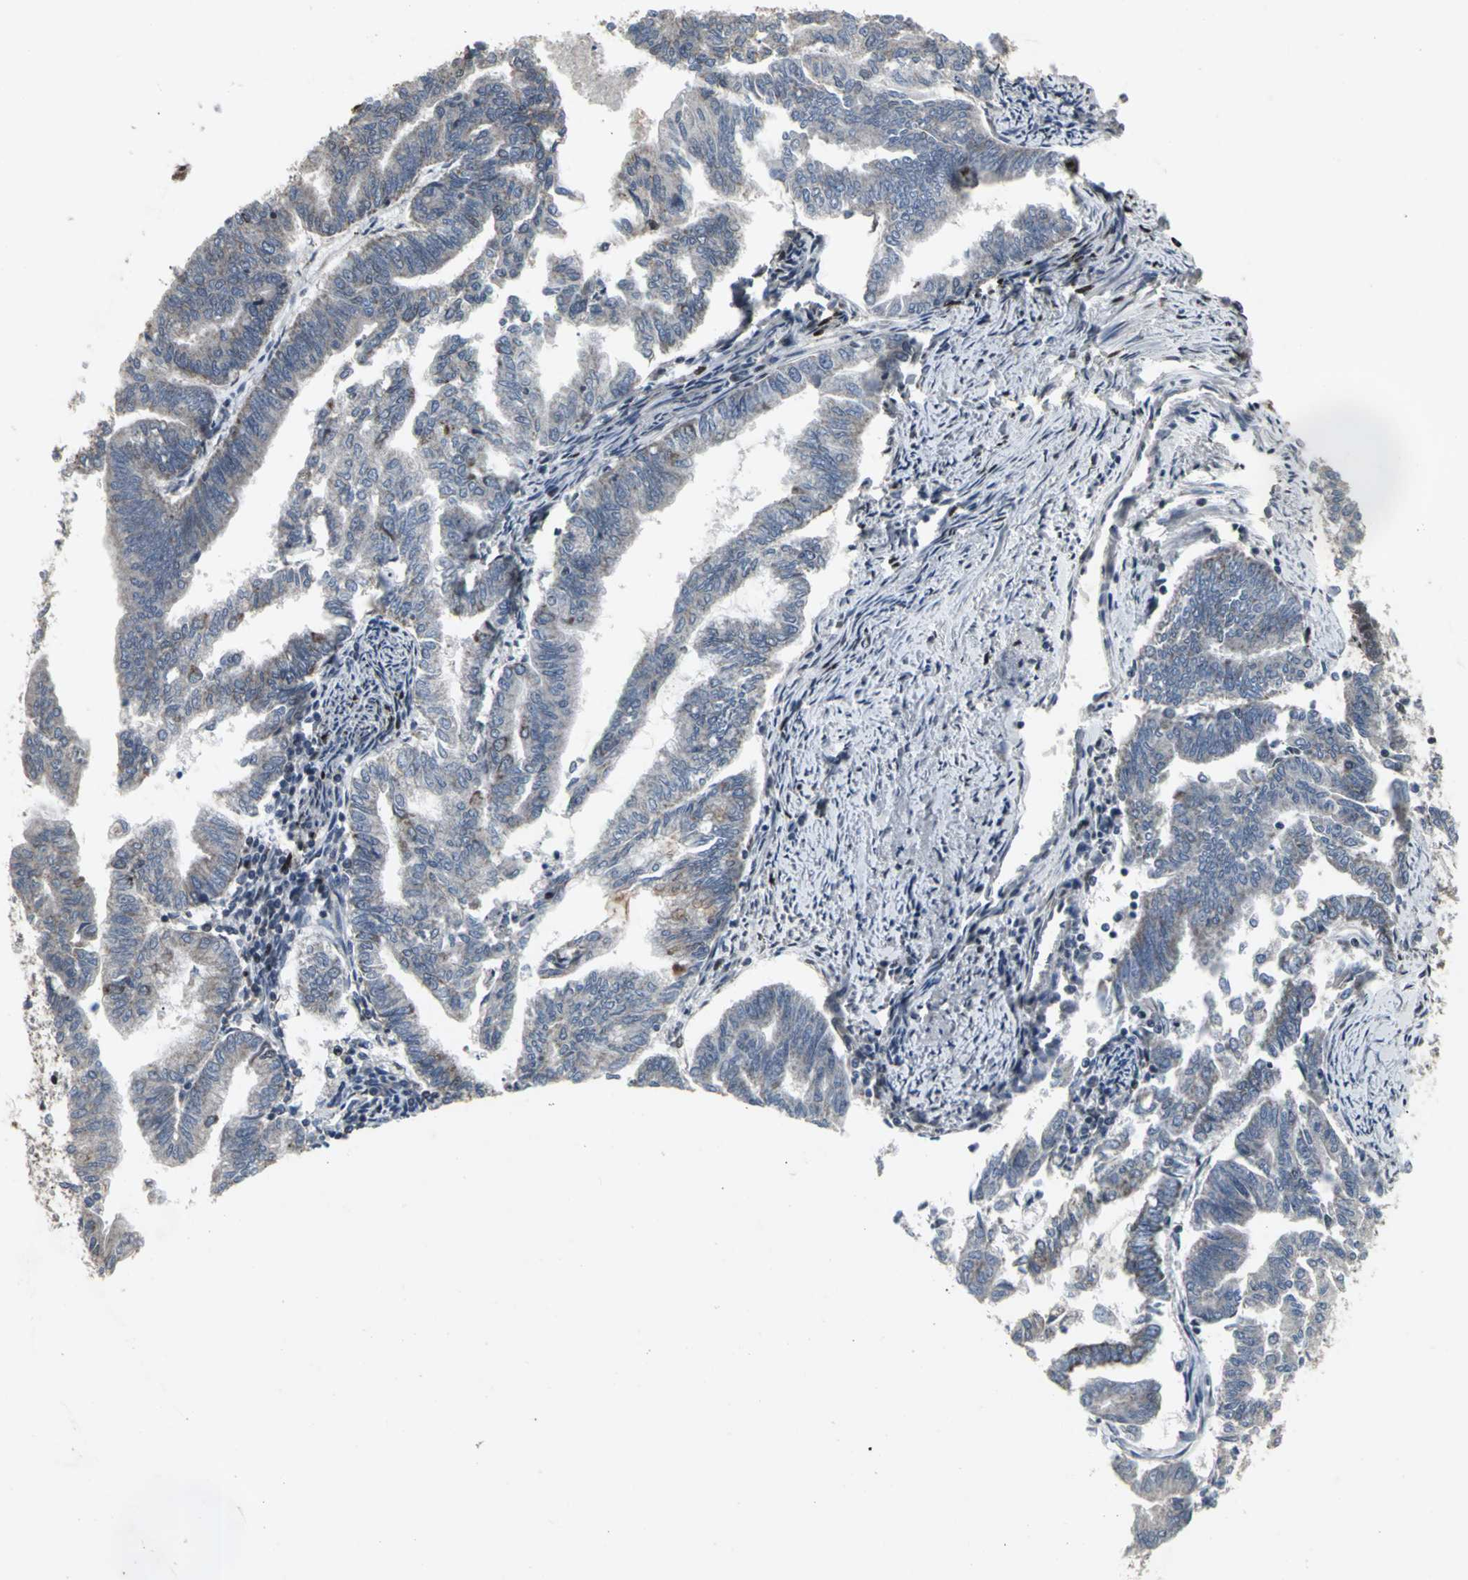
{"staining": {"intensity": "weak", "quantity": "<25%", "location": "cytoplasmic/membranous"}, "tissue": "endometrial cancer", "cell_type": "Tumor cells", "image_type": "cancer", "snomed": [{"axis": "morphology", "description": "Adenocarcinoma, NOS"}, {"axis": "topography", "description": "Endometrium"}], "caption": "The photomicrograph reveals no significant positivity in tumor cells of endometrial cancer (adenocarcinoma).", "gene": "SRF", "patient": {"sex": "female", "age": 79}}